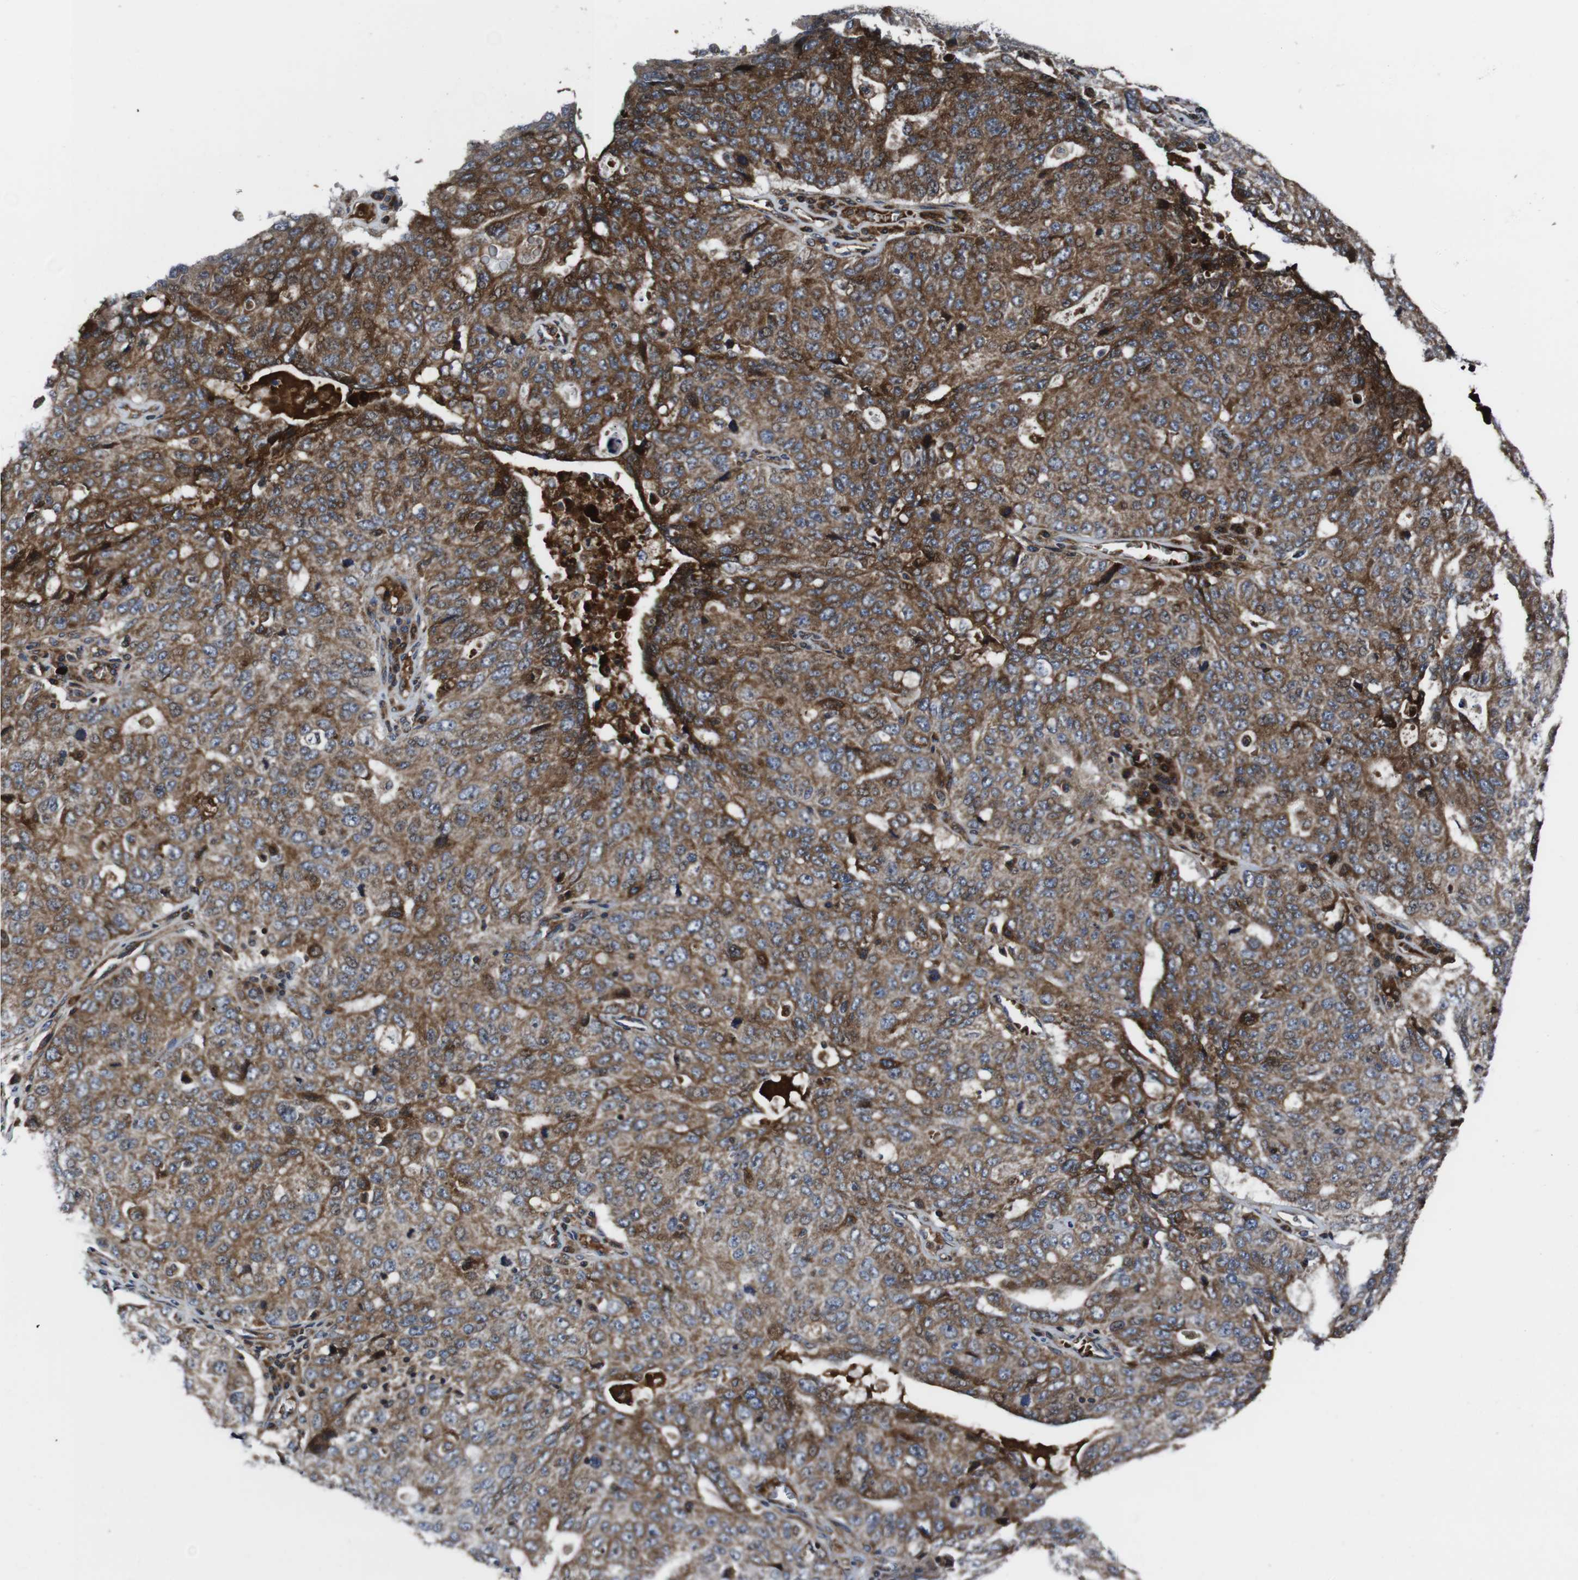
{"staining": {"intensity": "moderate", "quantity": ">75%", "location": "cytoplasmic/membranous"}, "tissue": "ovarian cancer", "cell_type": "Tumor cells", "image_type": "cancer", "snomed": [{"axis": "morphology", "description": "Carcinoma, endometroid"}, {"axis": "topography", "description": "Ovary"}], "caption": "Protein expression analysis of endometroid carcinoma (ovarian) reveals moderate cytoplasmic/membranous staining in about >75% of tumor cells.", "gene": "SMYD3", "patient": {"sex": "female", "age": 62}}